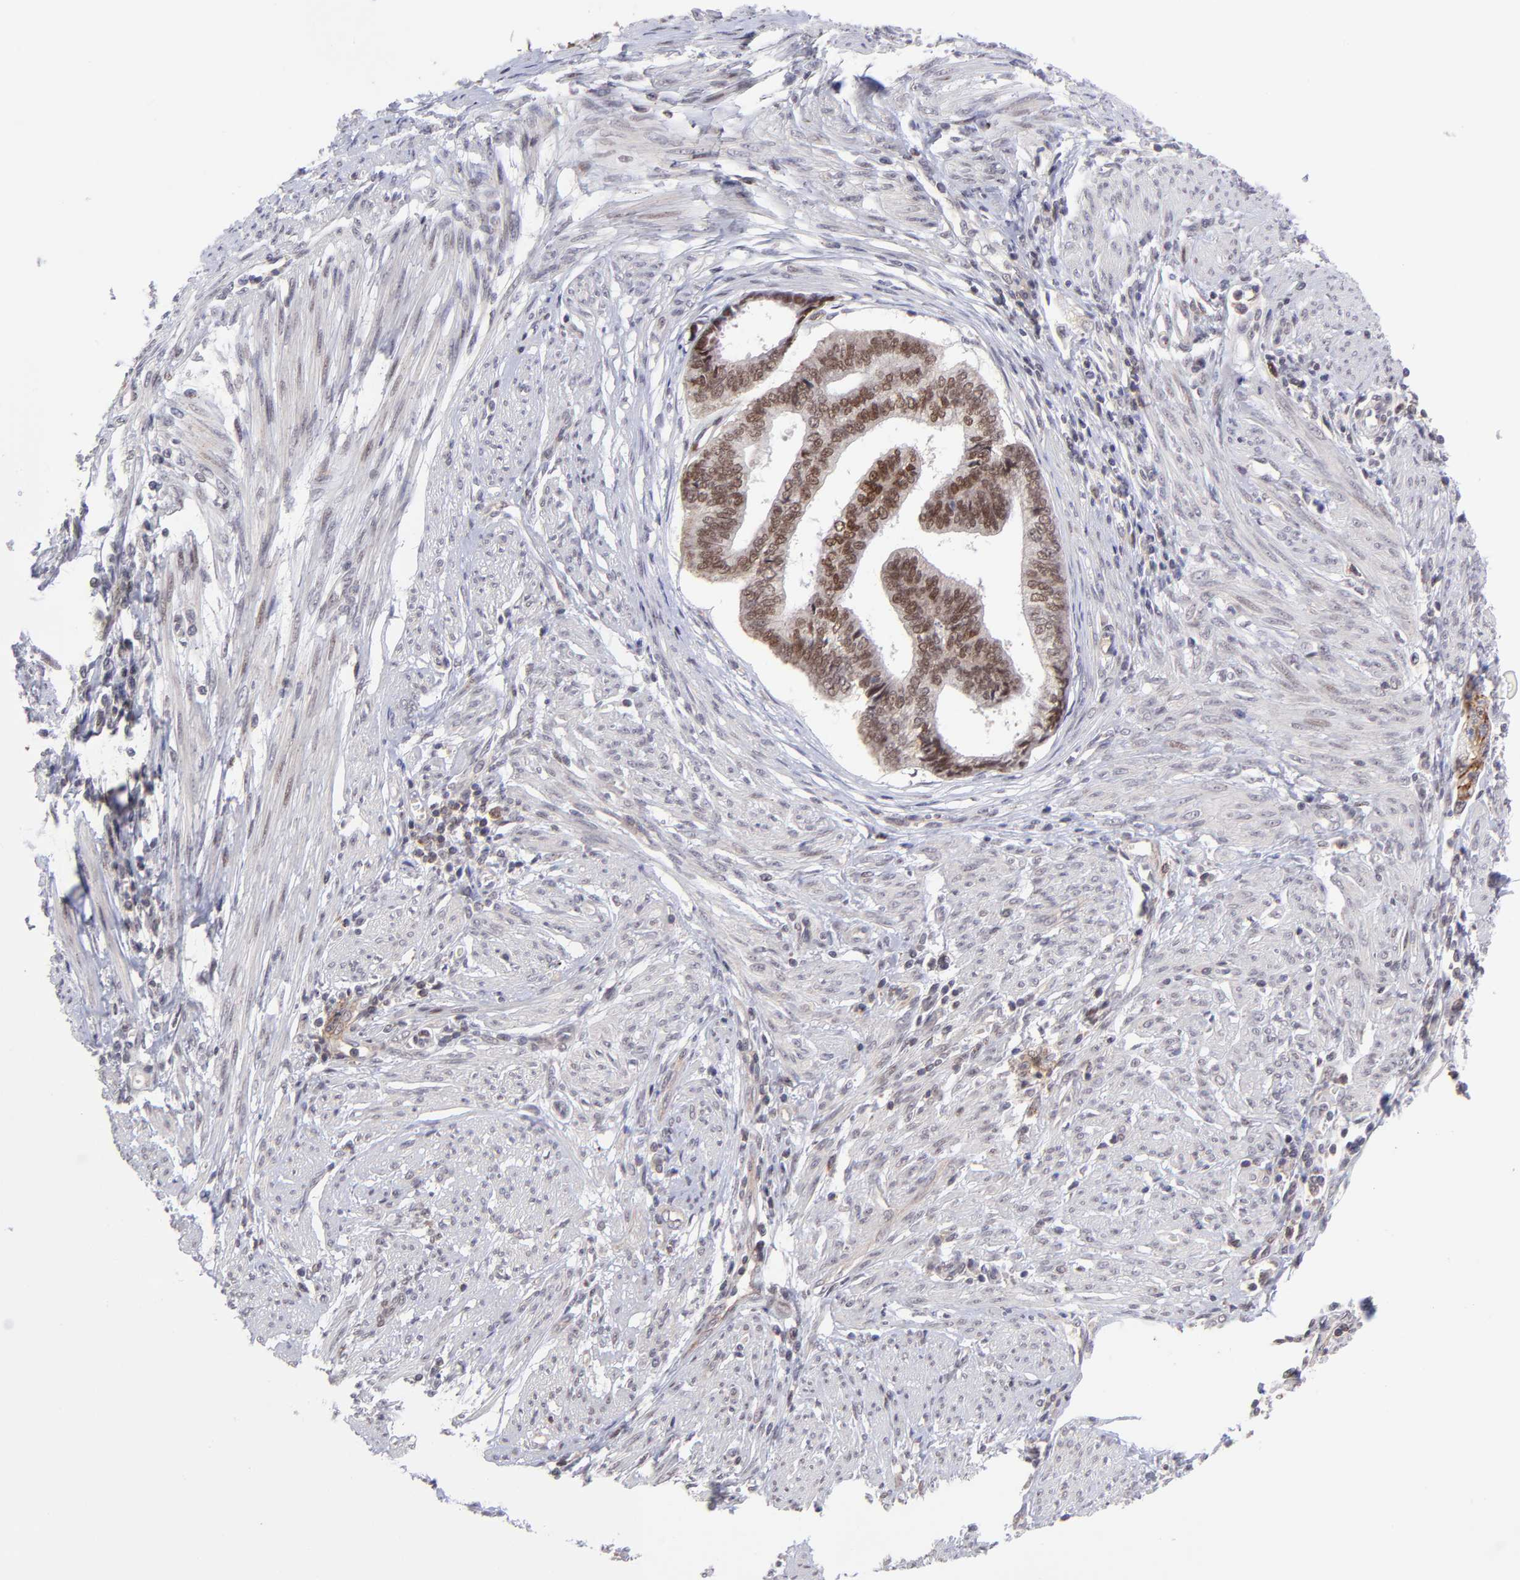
{"staining": {"intensity": "moderate", "quantity": ">75%", "location": "nuclear"}, "tissue": "endometrial cancer", "cell_type": "Tumor cells", "image_type": "cancer", "snomed": [{"axis": "morphology", "description": "Adenocarcinoma, NOS"}, {"axis": "topography", "description": "Endometrium"}], "caption": "Endometrial cancer (adenocarcinoma) was stained to show a protein in brown. There is medium levels of moderate nuclear expression in about >75% of tumor cells. (IHC, brightfield microscopy, high magnification).", "gene": "SOX6", "patient": {"sex": "female", "age": 75}}